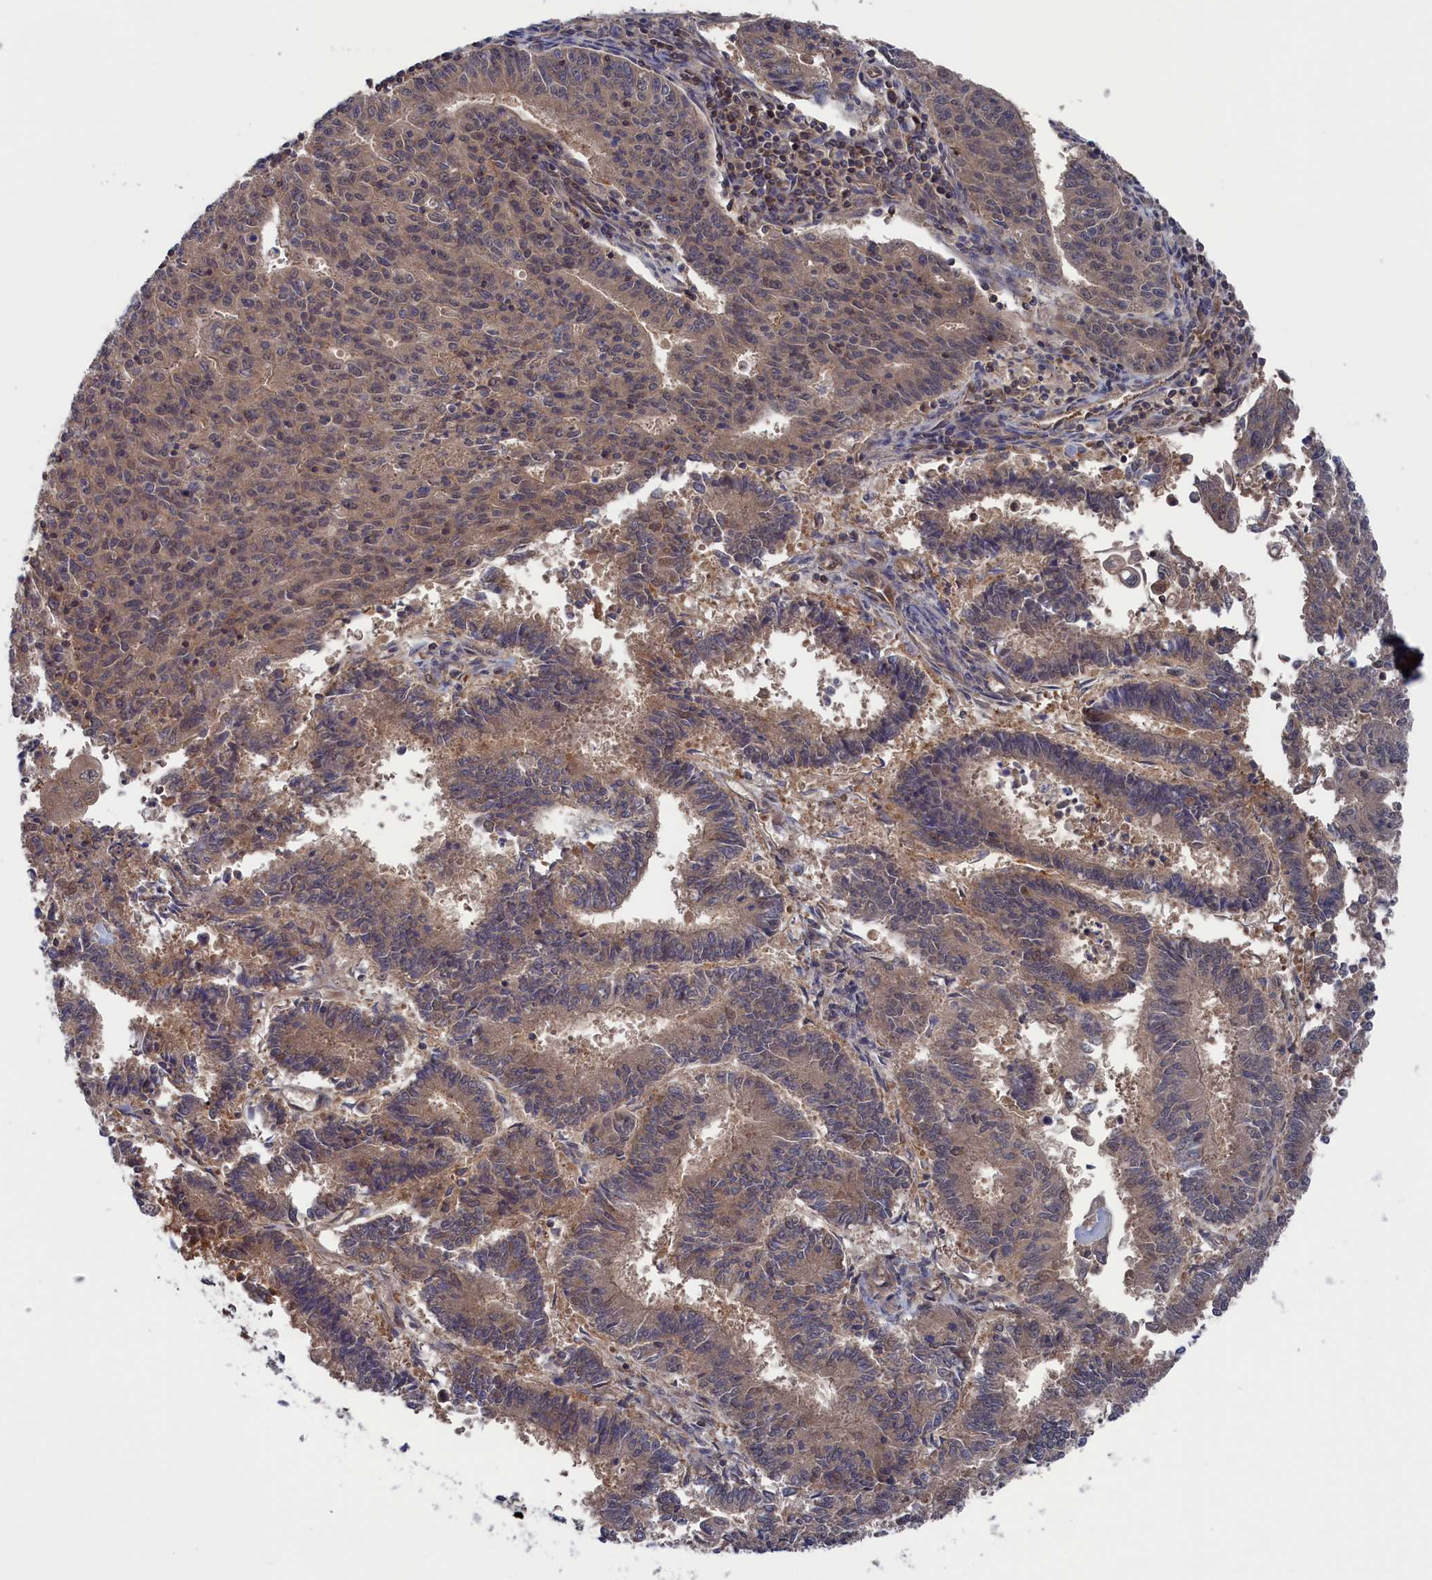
{"staining": {"intensity": "moderate", "quantity": ">75%", "location": "cytoplasmic/membranous,nuclear"}, "tissue": "endometrial cancer", "cell_type": "Tumor cells", "image_type": "cancer", "snomed": [{"axis": "morphology", "description": "Adenocarcinoma, NOS"}, {"axis": "topography", "description": "Endometrium"}], "caption": "Human endometrial cancer (adenocarcinoma) stained with a brown dye exhibits moderate cytoplasmic/membranous and nuclear positive expression in approximately >75% of tumor cells.", "gene": "NUTF2", "patient": {"sex": "female", "age": 59}}